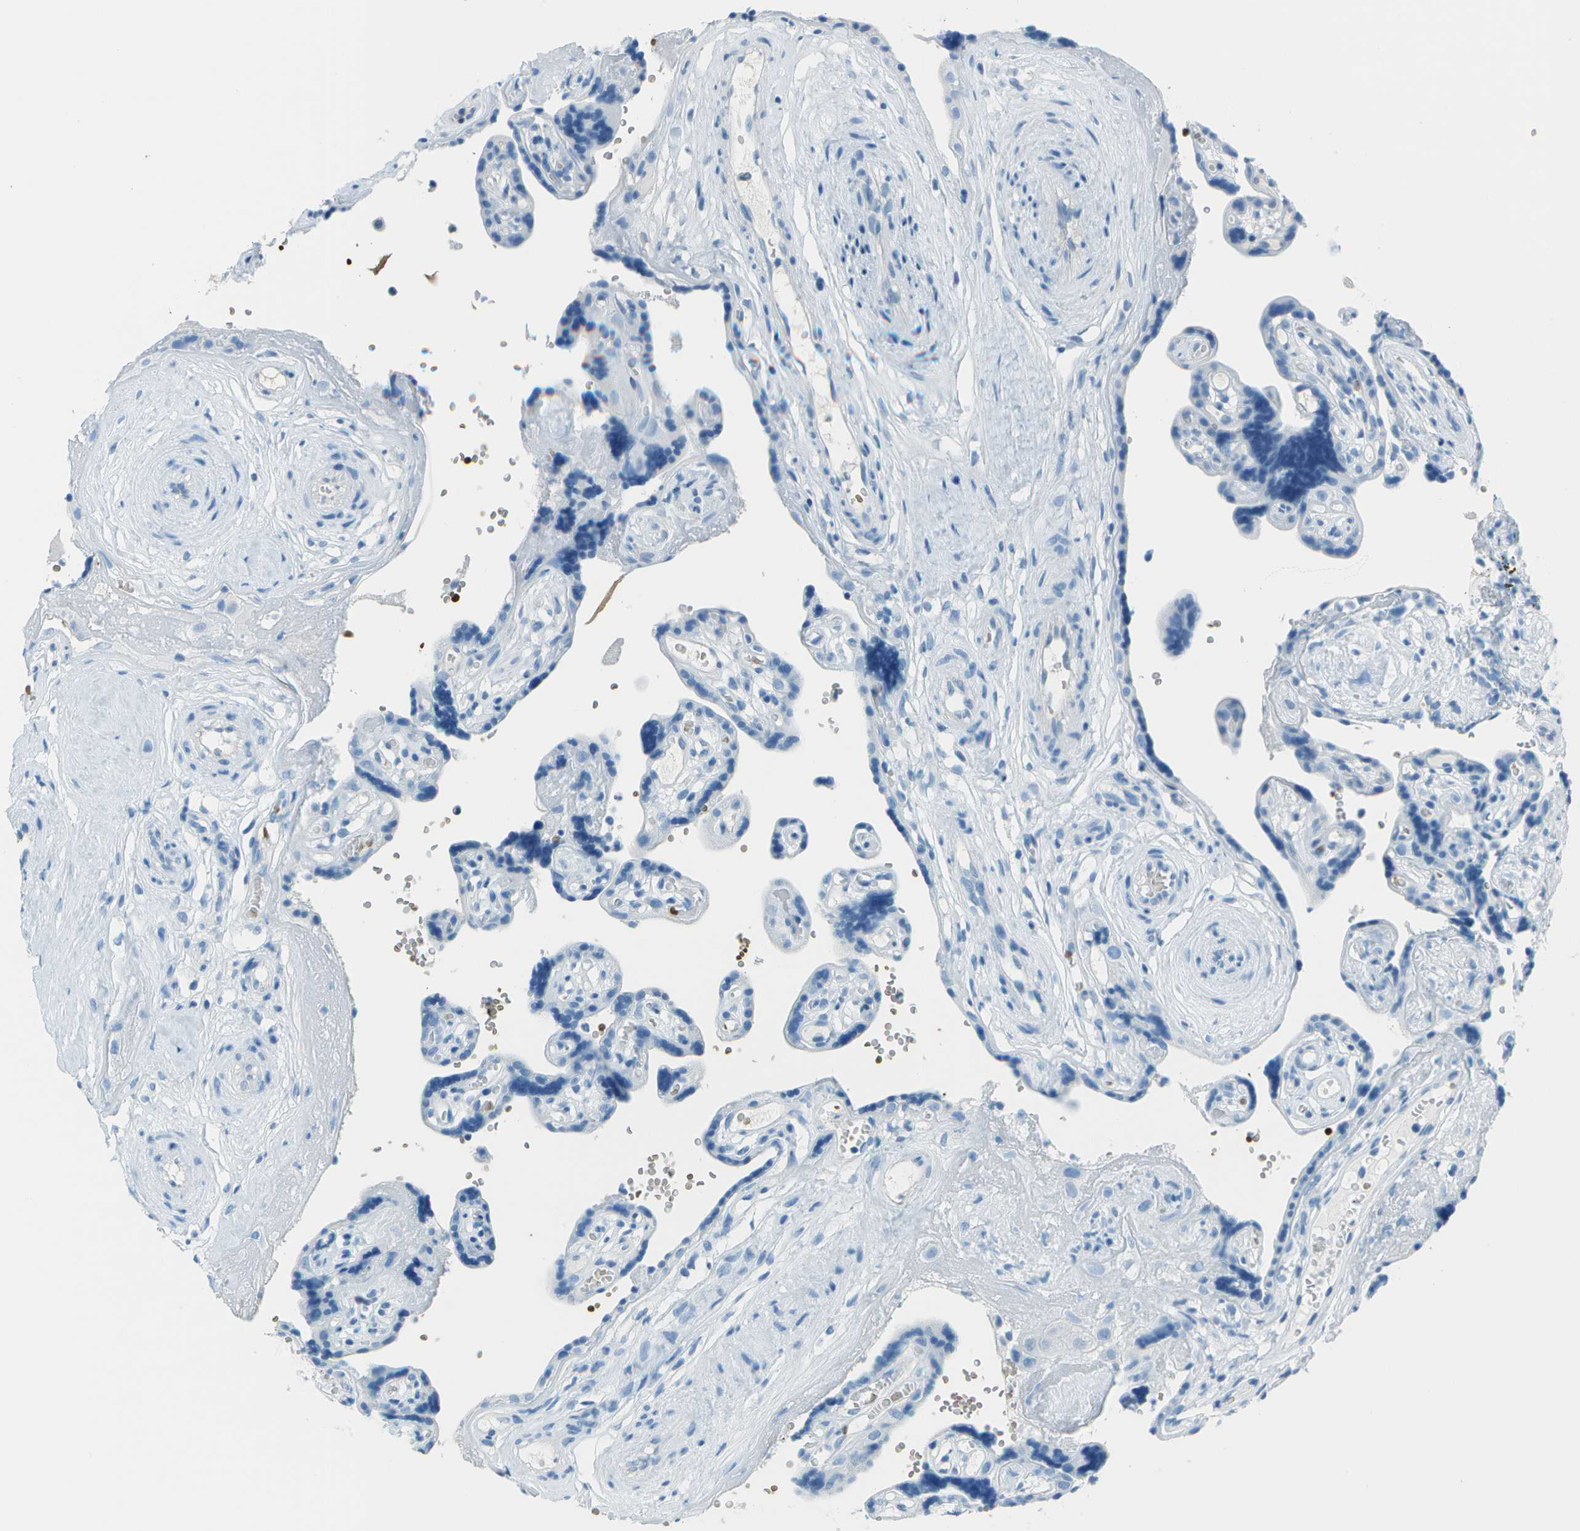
{"staining": {"intensity": "negative", "quantity": "none", "location": "none"}, "tissue": "placenta", "cell_type": "Decidual cells", "image_type": "normal", "snomed": [{"axis": "morphology", "description": "Normal tissue, NOS"}, {"axis": "topography", "description": "Placenta"}], "caption": "DAB (3,3'-diaminobenzidine) immunohistochemical staining of unremarkable placenta demonstrates no significant staining in decidual cells.", "gene": "ASL", "patient": {"sex": "female", "age": 30}}